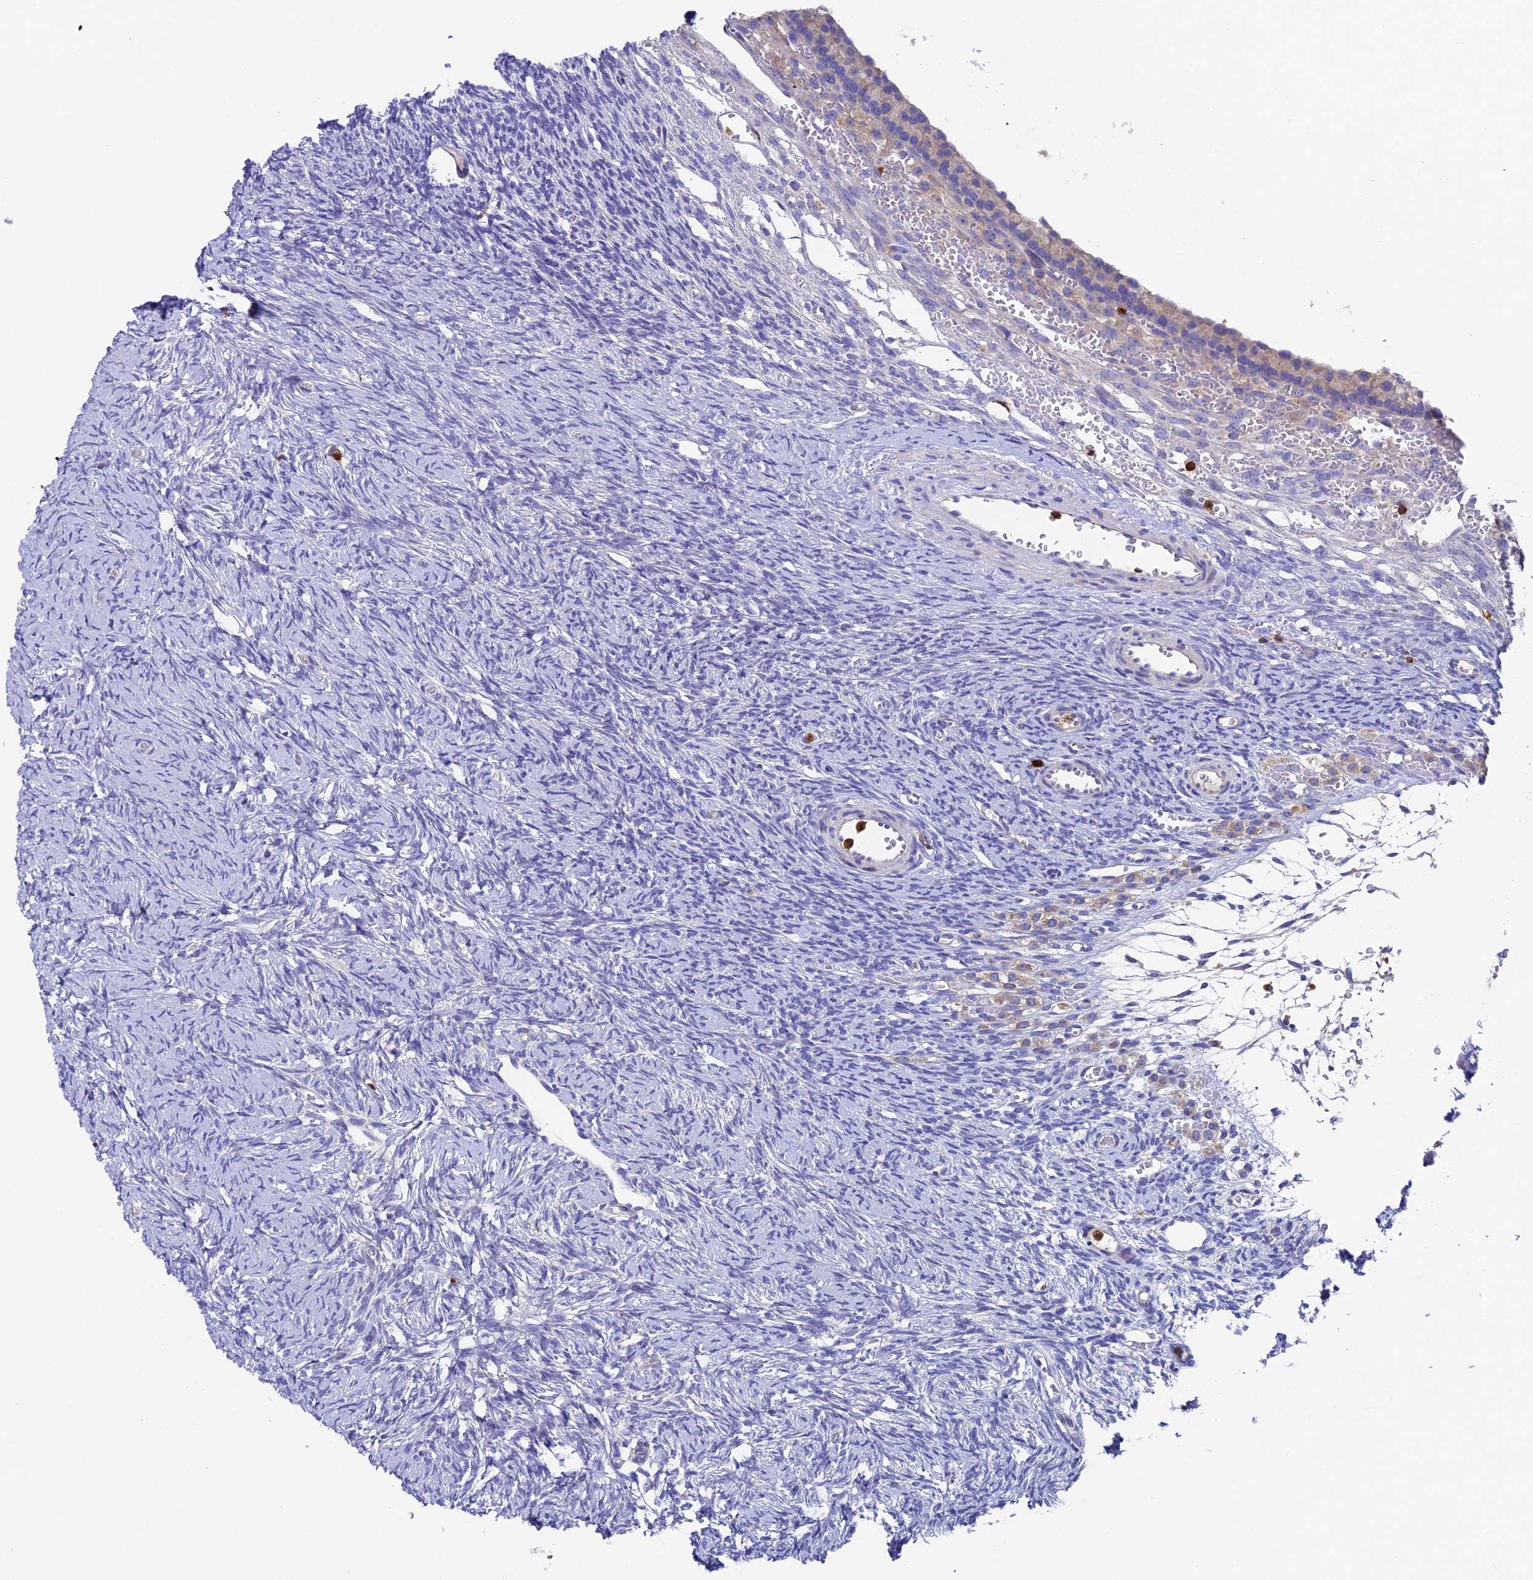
{"staining": {"intensity": "negative", "quantity": "none", "location": "none"}, "tissue": "ovary", "cell_type": "Ovarian stroma cells", "image_type": "normal", "snomed": [{"axis": "morphology", "description": "Normal tissue, NOS"}, {"axis": "topography", "description": "Ovary"}], "caption": "Photomicrograph shows no protein staining in ovarian stroma cells of benign ovary. Nuclei are stained in blue.", "gene": "ADAT1", "patient": {"sex": "female", "age": 39}}